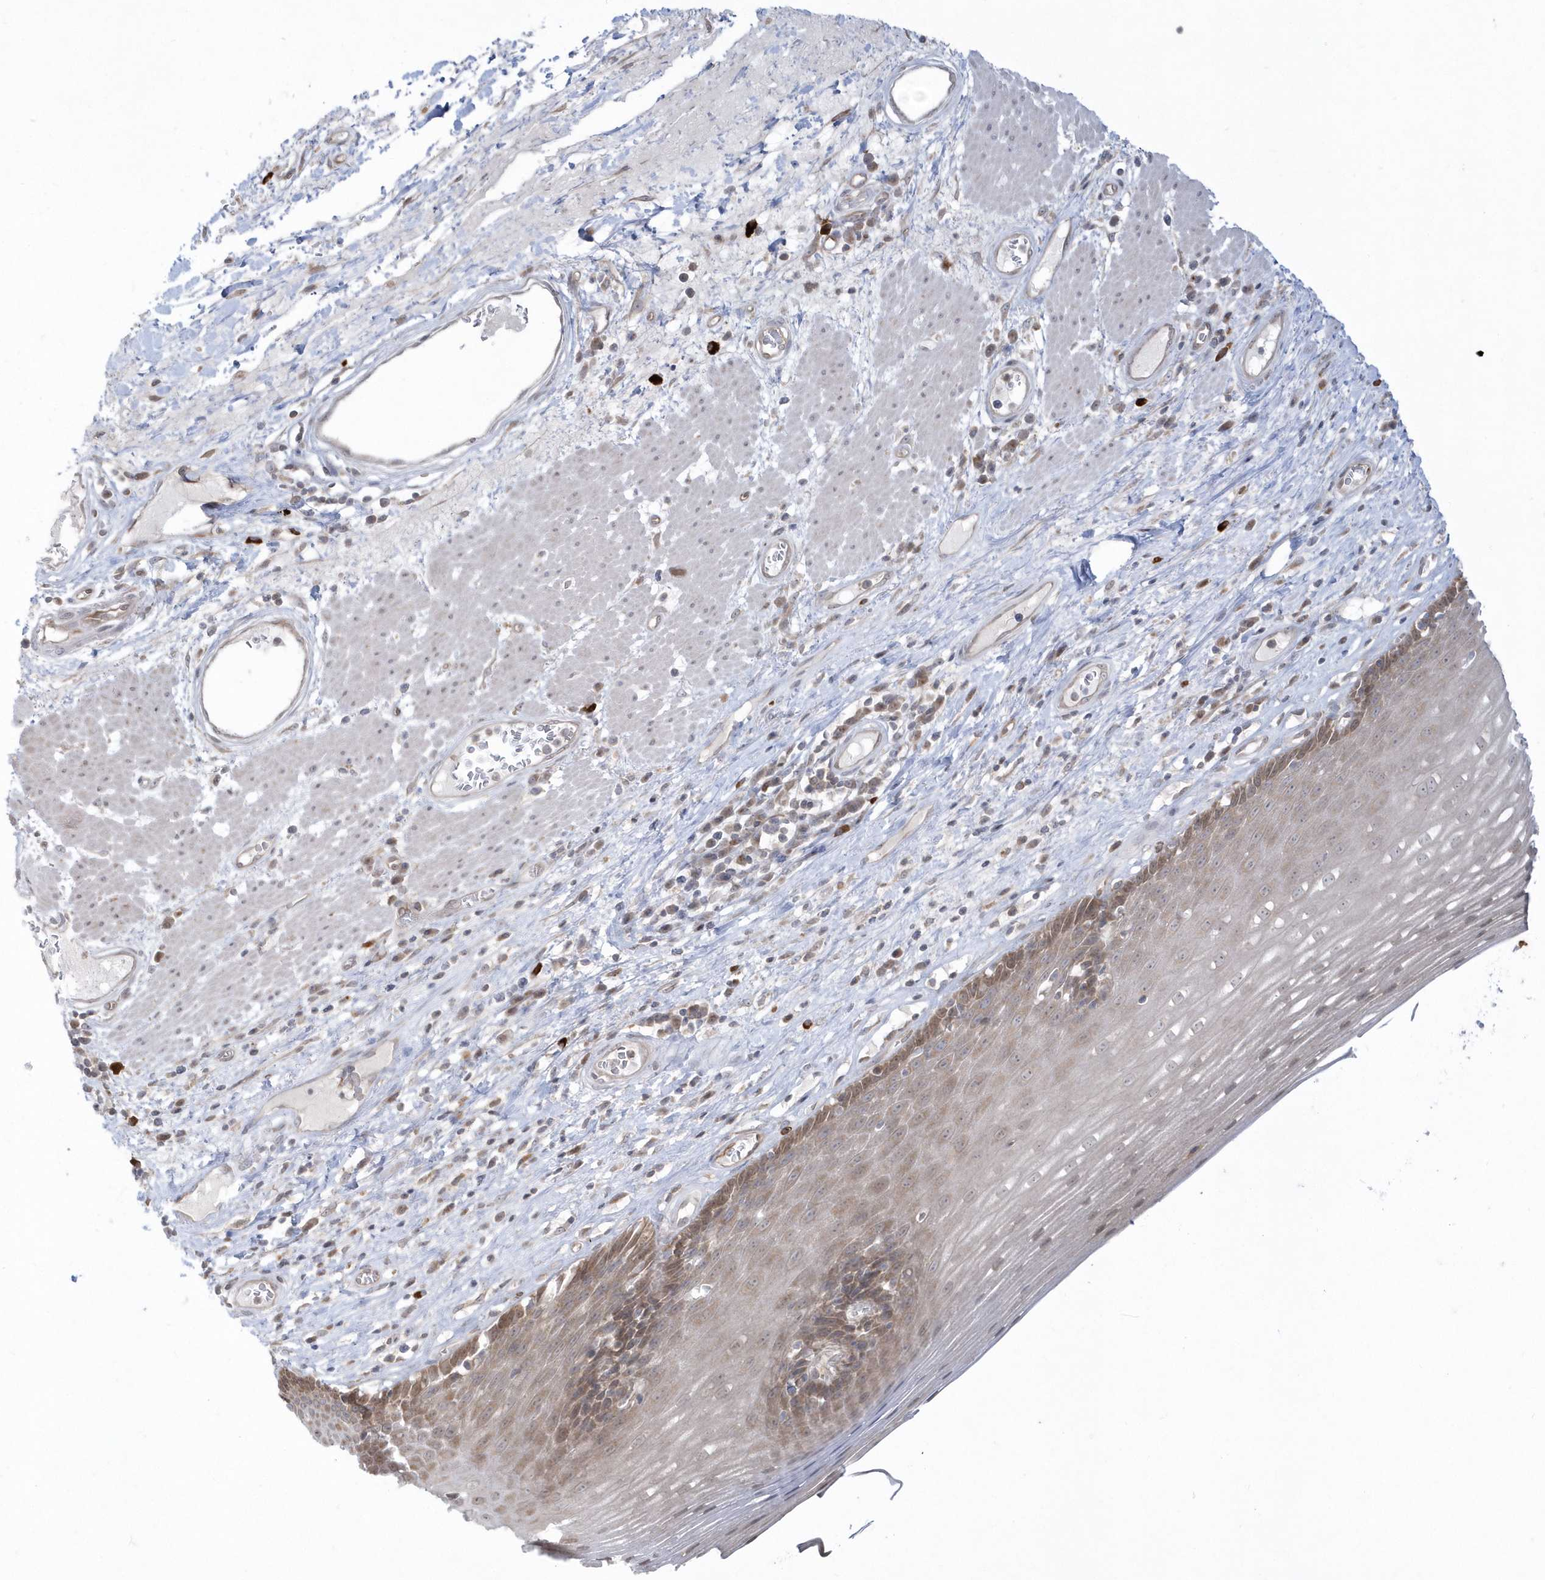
{"staining": {"intensity": "moderate", "quantity": ">75%", "location": "cytoplasmic/membranous"}, "tissue": "esophagus", "cell_type": "Squamous epithelial cells", "image_type": "normal", "snomed": [{"axis": "morphology", "description": "Normal tissue, NOS"}, {"axis": "topography", "description": "Esophagus"}], "caption": "IHC of benign esophagus demonstrates medium levels of moderate cytoplasmic/membranous positivity in about >75% of squamous epithelial cells.", "gene": "DHX57", "patient": {"sex": "male", "age": 62}}